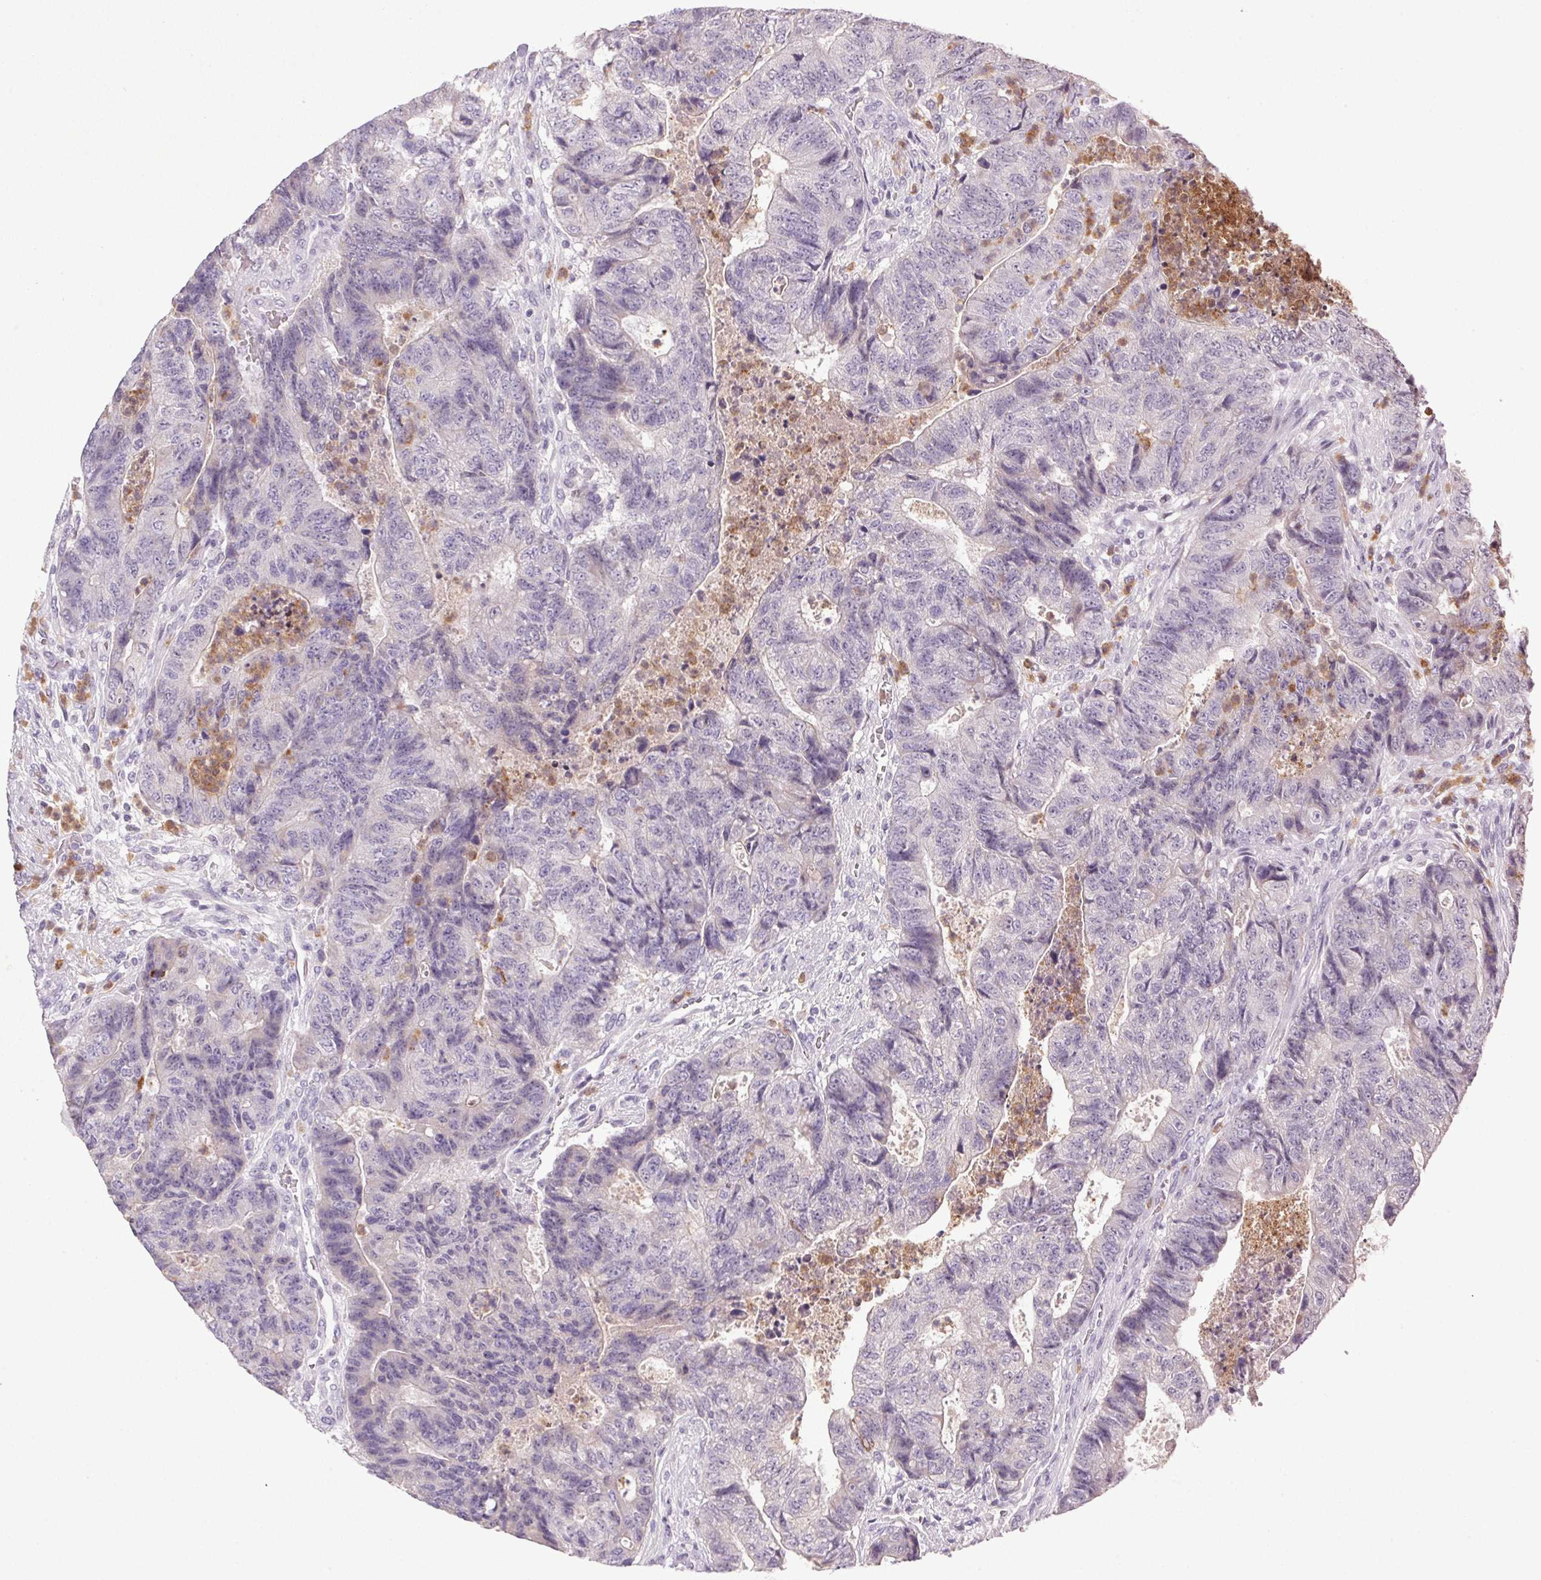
{"staining": {"intensity": "negative", "quantity": "none", "location": "none"}, "tissue": "colorectal cancer", "cell_type": "Tumor cells", "image_type": "cancer", "snomed": [{"axis": "morphology", "description": "Adenocarcinoma, NOS"}, {"axis": "topography", "description": "Colon"}], "caption": "Tumor cells show no significant protein positivity in colorectal adenocarcinoma.", "gene": "TRDN", "patient": {"sex": "female", "age": 48}}